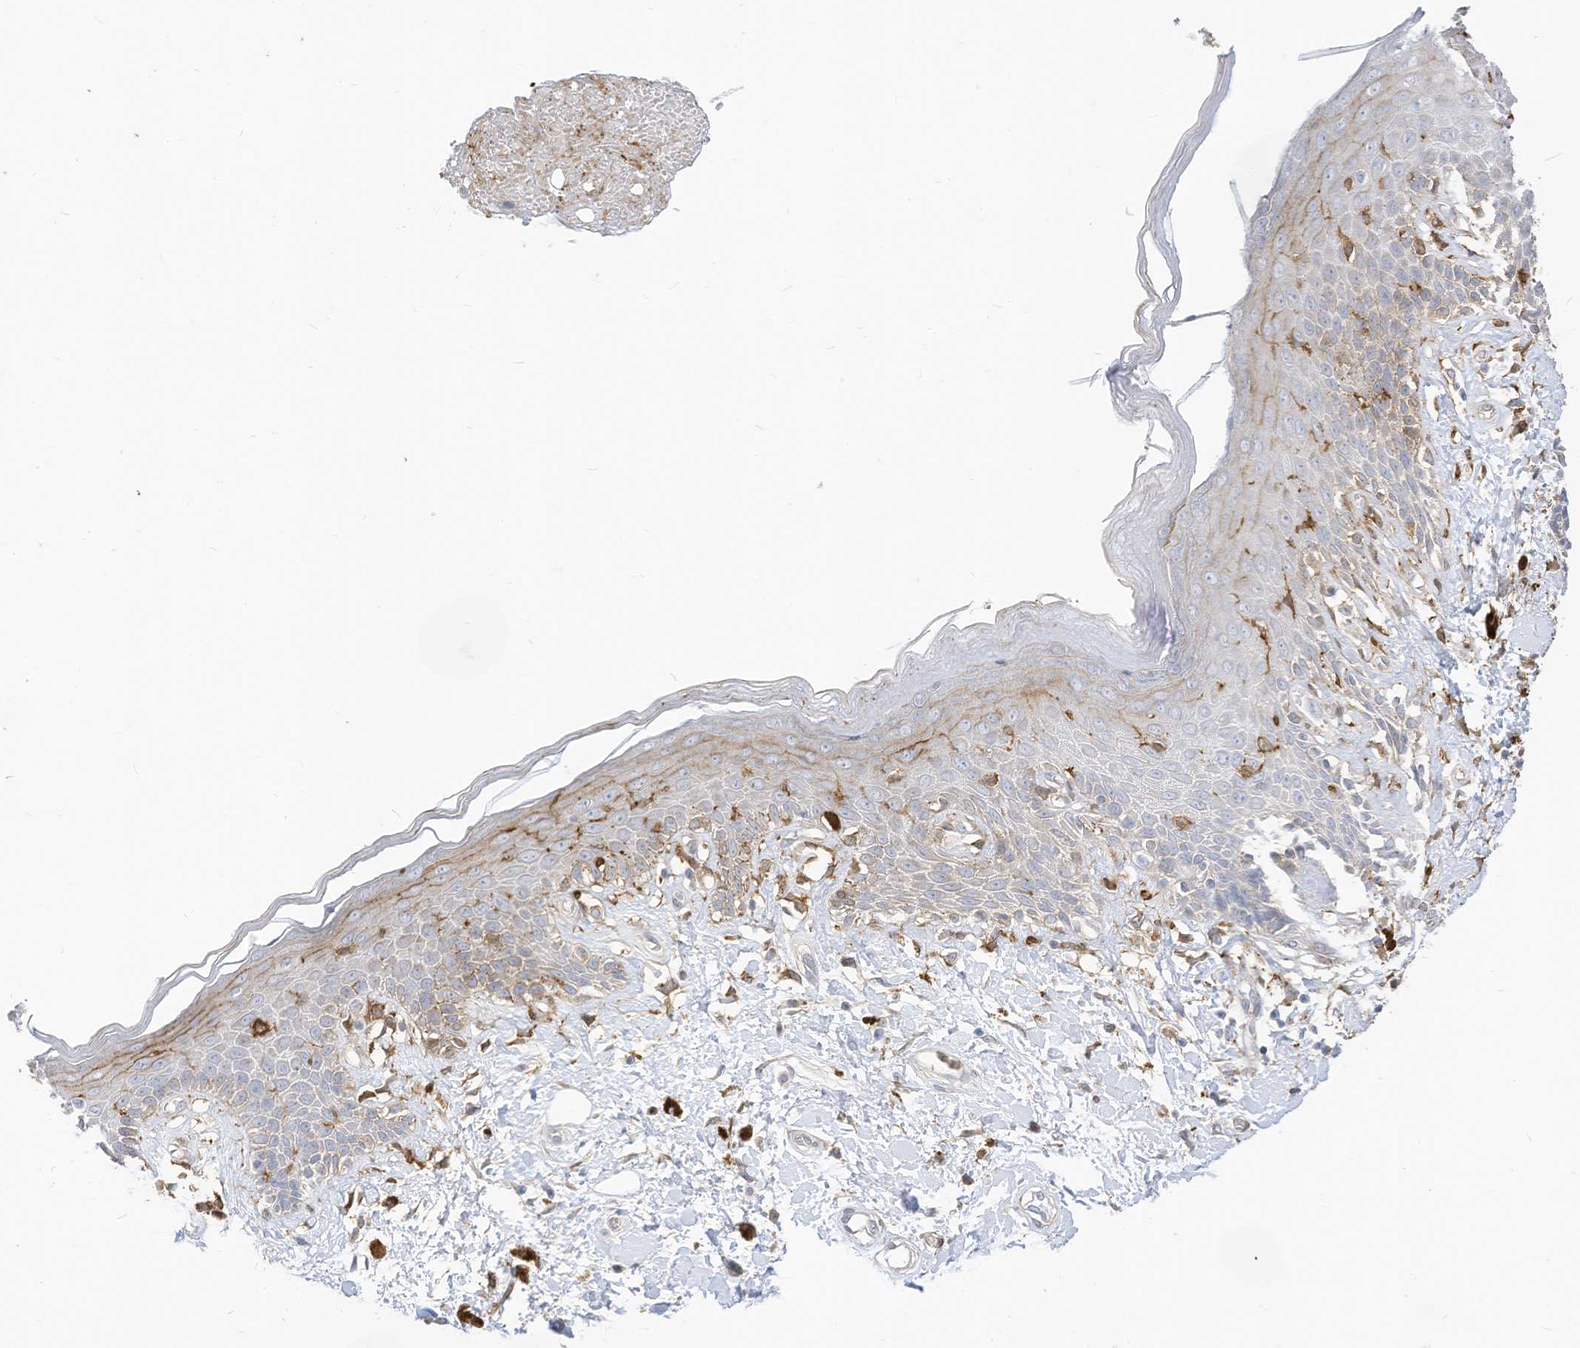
{"staining": {"intensity": "moderate", "quantity": "25%-75%", "location": "cytoplasmic/membranous"}, "tissue": "skin", "cell_type": "Epidermal cells", "image_type": "normal", "snomed": [{"axis": "morphology", "description": "Normal tissue, NOS"}, {"axis": "topography", "description": "Anal"}], "caption": "A micrograph of skin stained for a protein shows moderate cytoplasmic/membranous brown staining in epidermal cells. Immunohistochemistry stains the protein in brown and the nuclei are stained blue.", "gene": "ATP13A1", "patient": {"sex": "female", "age": 78}}